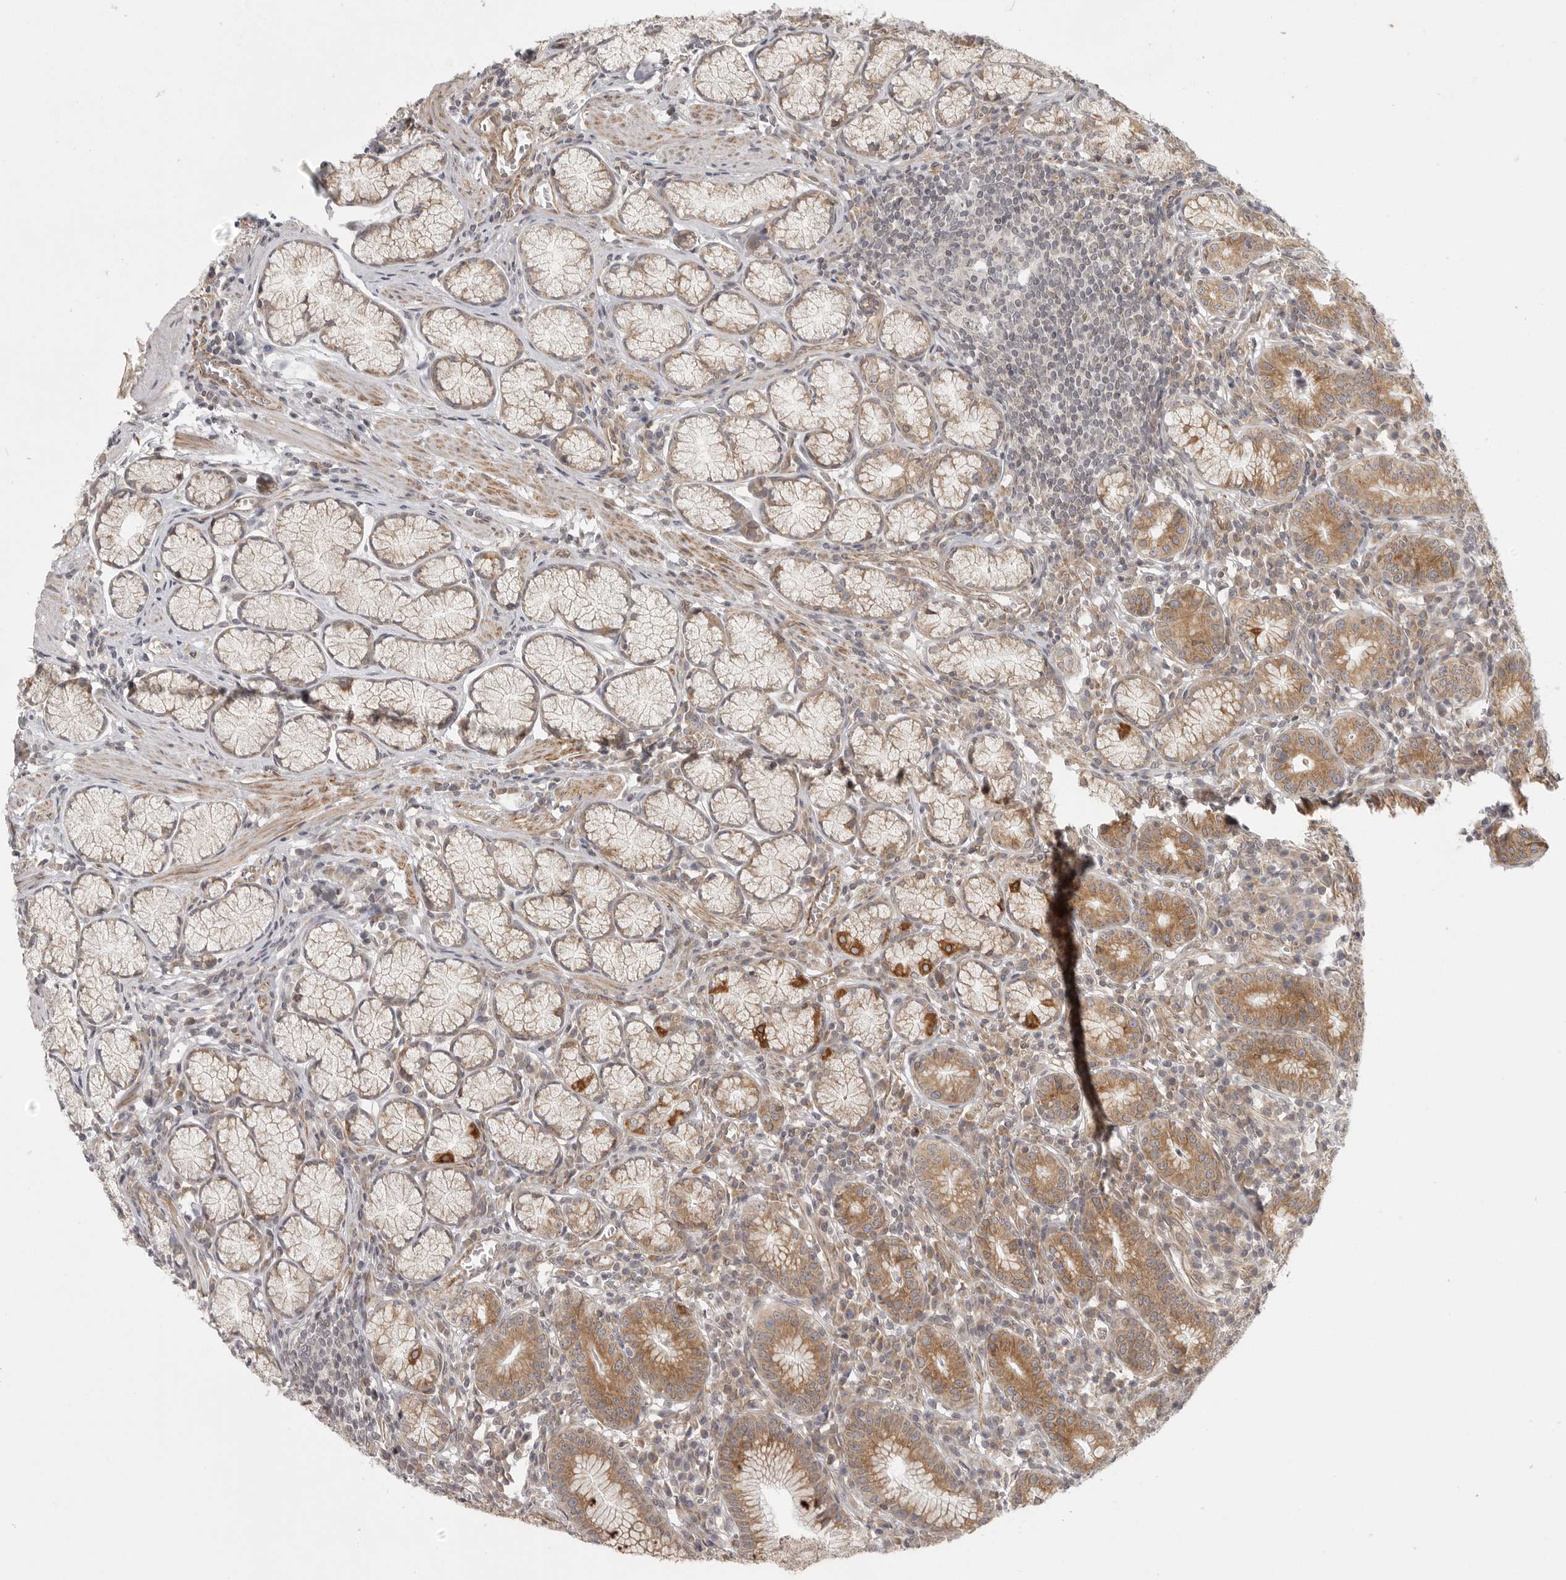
{"staining": {"intensity": "moderate", "quantity": ">75%", "location": "cytoplasmic/membranous"}, "tissue": "stomach", "cell_type": "Glandular cells", "image_type": "normal", "snomed": [{"axis": "morphology", "description": "Normal tissue, NOS"}, {"axis": "topography", "description": "Stomach"}], "caption": "Immunohistochemistry of normal human stomach reveals medium levels of moderate cytoplasmic/membranous expression in about >75% of glandular cells.", "gene": "CERS2", "patient": {"sex": "male", "age": 55}}